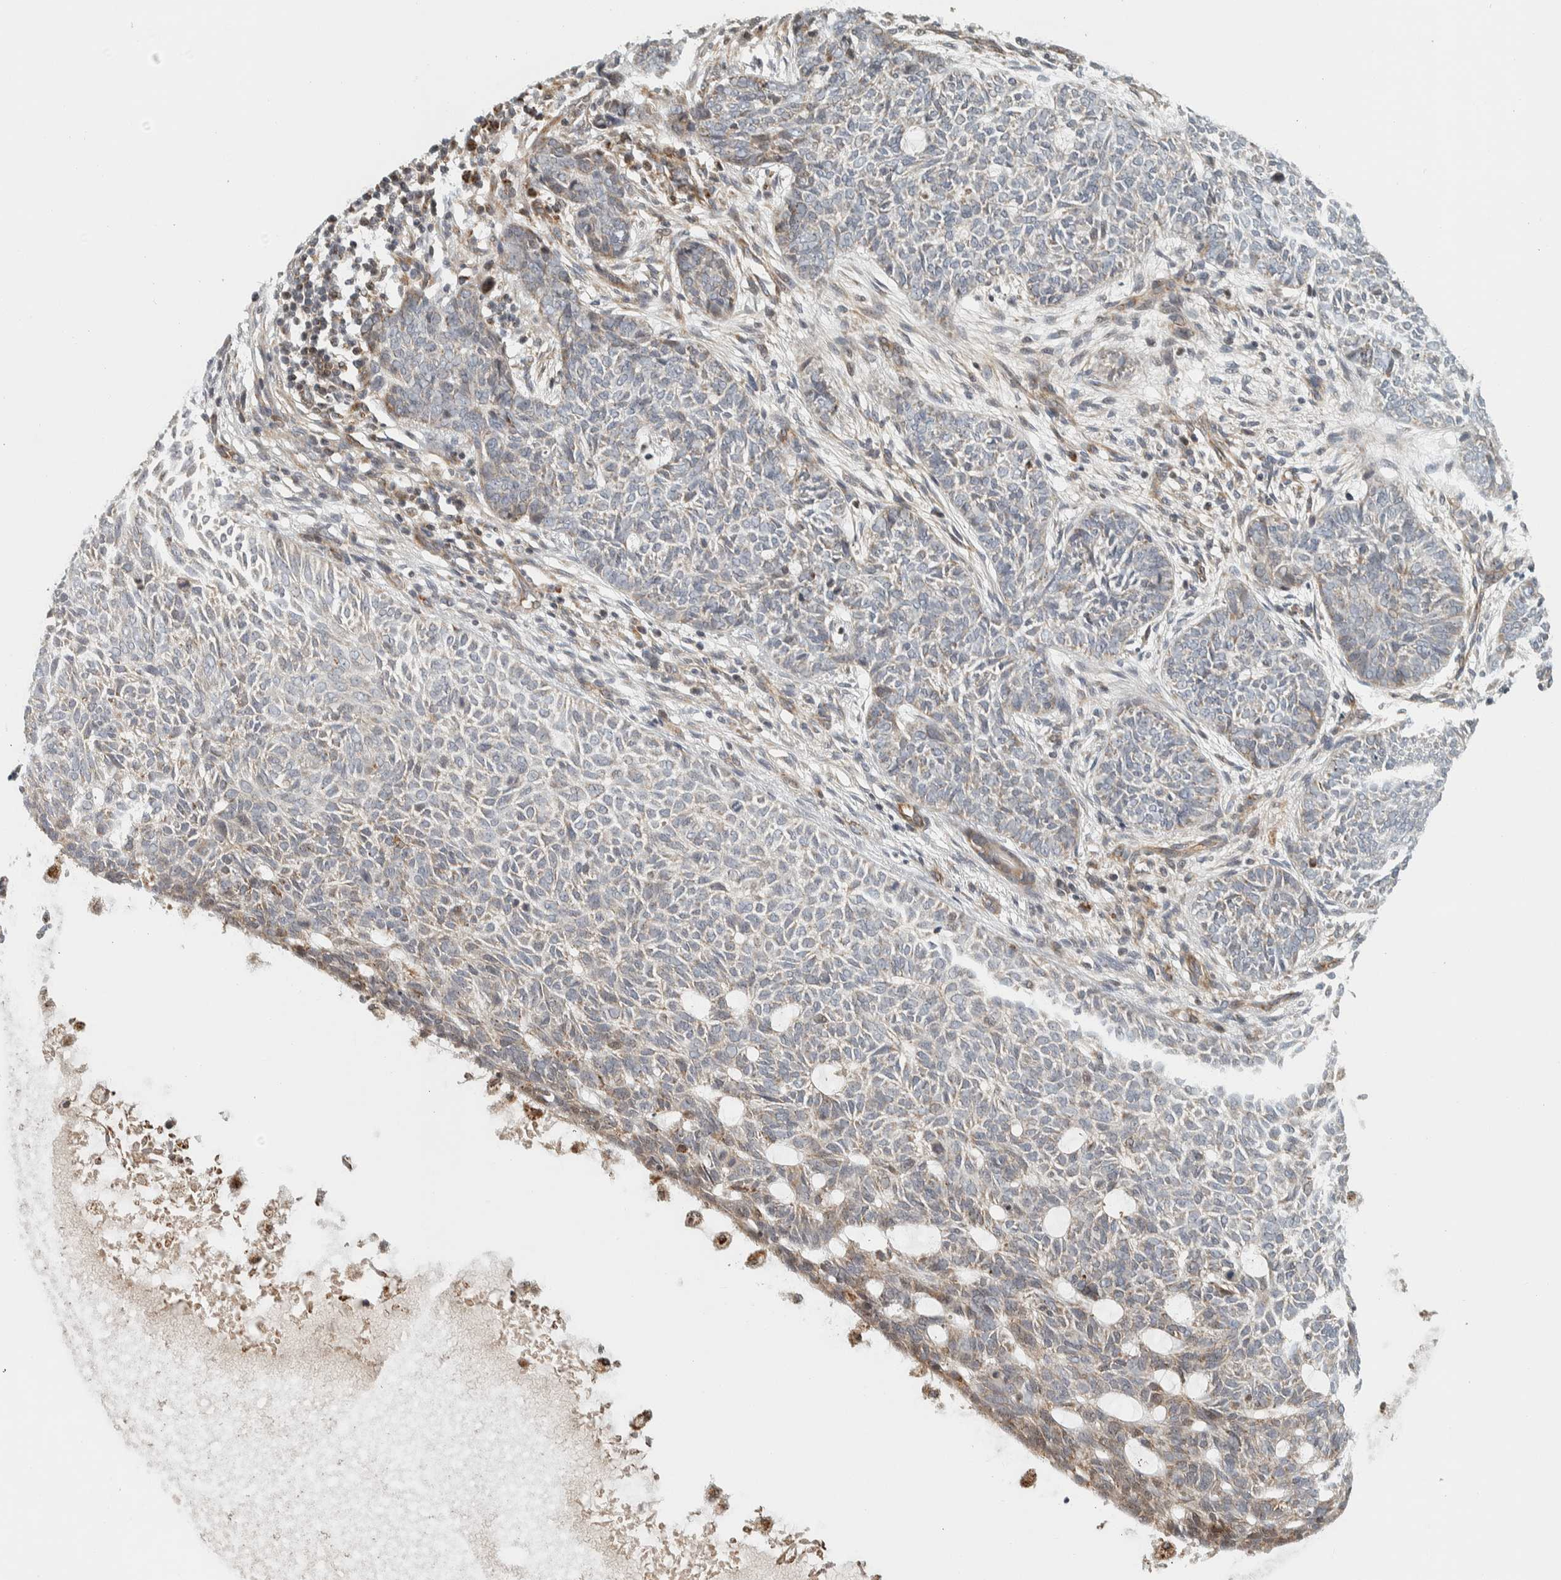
{"staining": {"intensity": "weak", "quantity": "<25%", "location": "cytoplasmic/membranous"}, "tissue": "skin cancer", "cell_type": "Tumor cells", "image_type": "cancer", "snomed": [{"axis": "morphology", "description": "Basal cell carcinoma"}, {"axis": "topography", "description": "Skin"}], "caption": "This image is of basal cell carcinoma (skin) stained with immunohistochemistry (IHC) to label a protein in brown with the nuclei are counter-stained blue. There is no expression in tumor cells.", "gene": "AFP", "patient": {"sex": "male", "age": 87}}